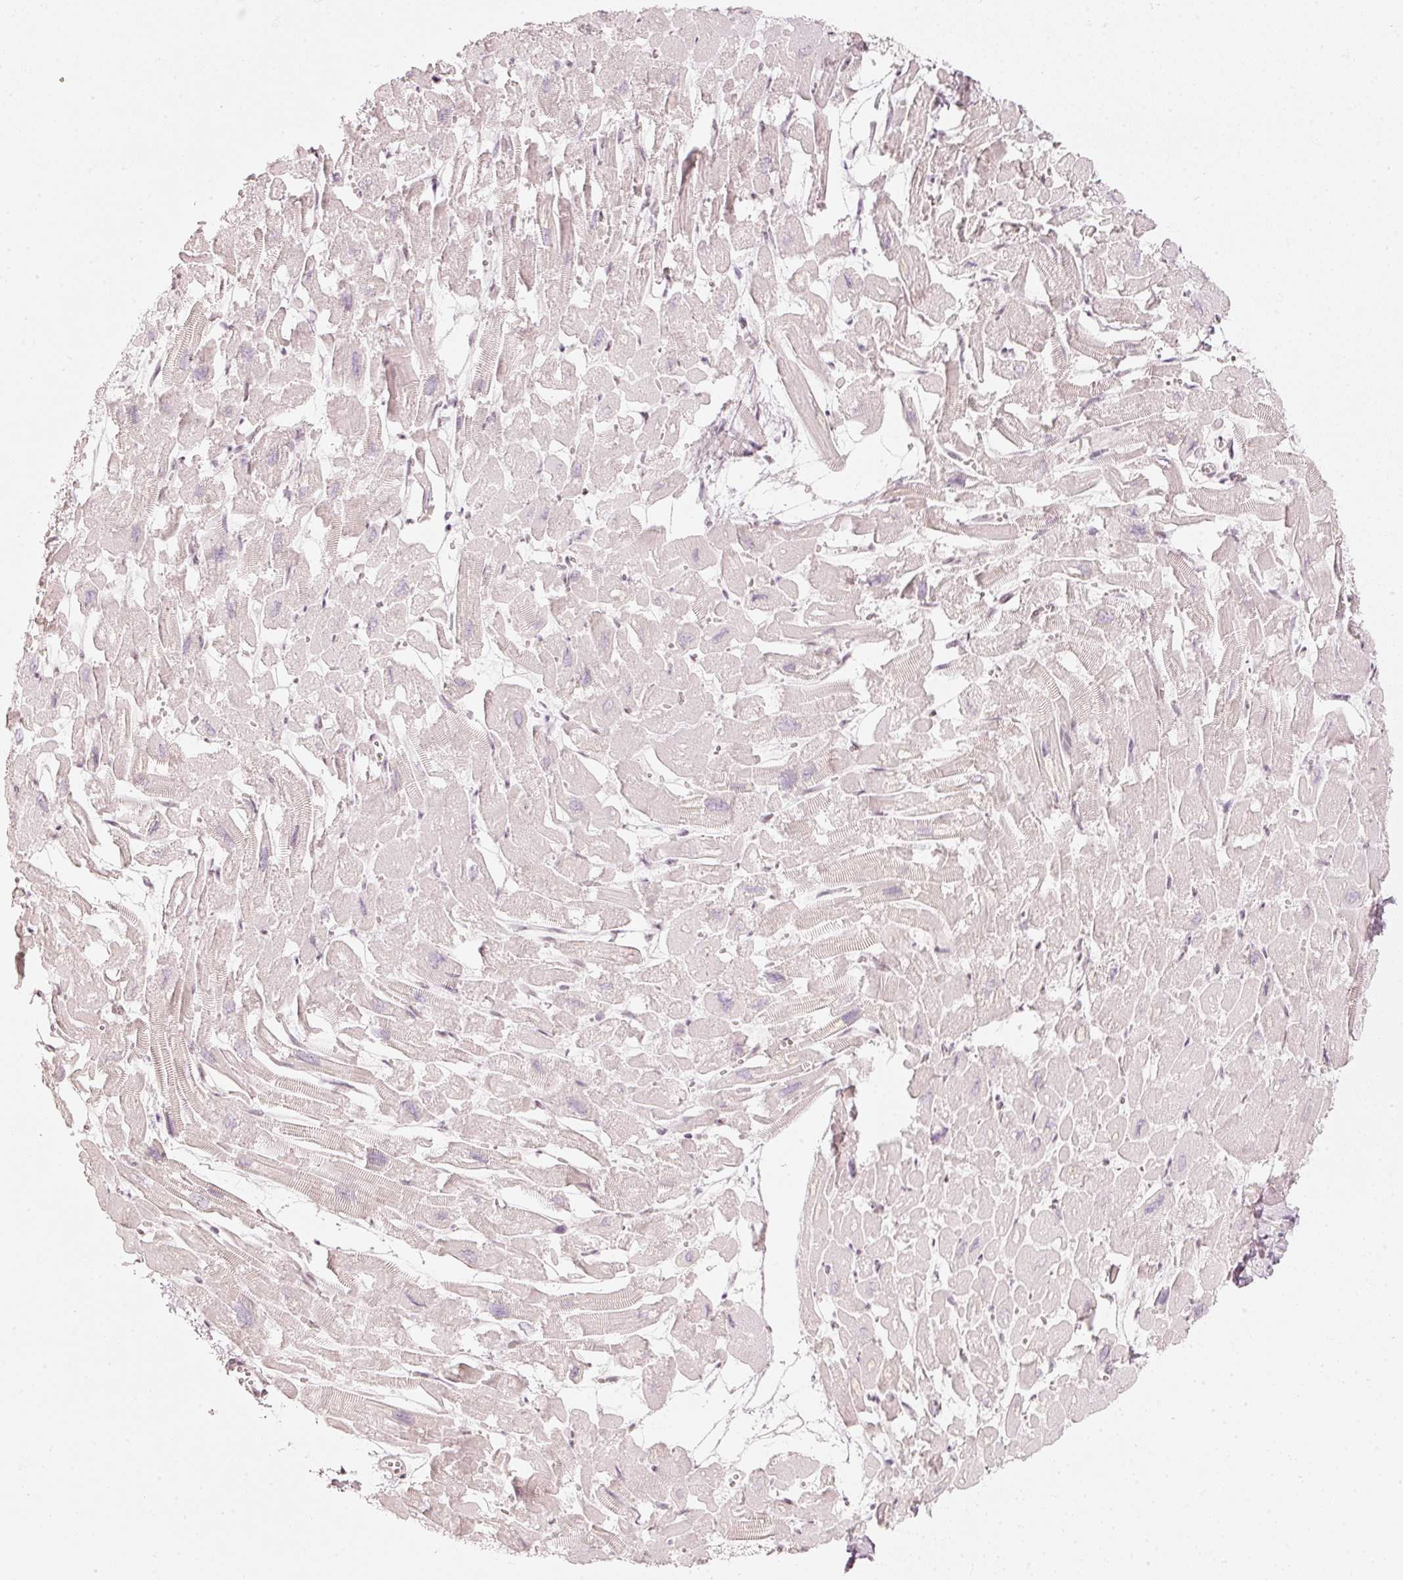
{"staining": {"intensity": "weak", "quantity": "25%-75%", "location": "nuclear"}, "tissue": "heart muscle", "cell_type": "Cardiomyocytes", "image_type": "normal", "snomed": [{"axis": "morphology", "description": "Normal tissue, NOS"}, {"axis": "topography", "description": "Heart"}], "caption": "A low amount of weak nuclear staining is present in about 25%-75% of cardiomyocytes in normal heart muscle. (Brightfield microscopy of DAB IHC at high magnification).", "gene": "PPP1R10", "patient": {"sex": "male", "age": 54}}